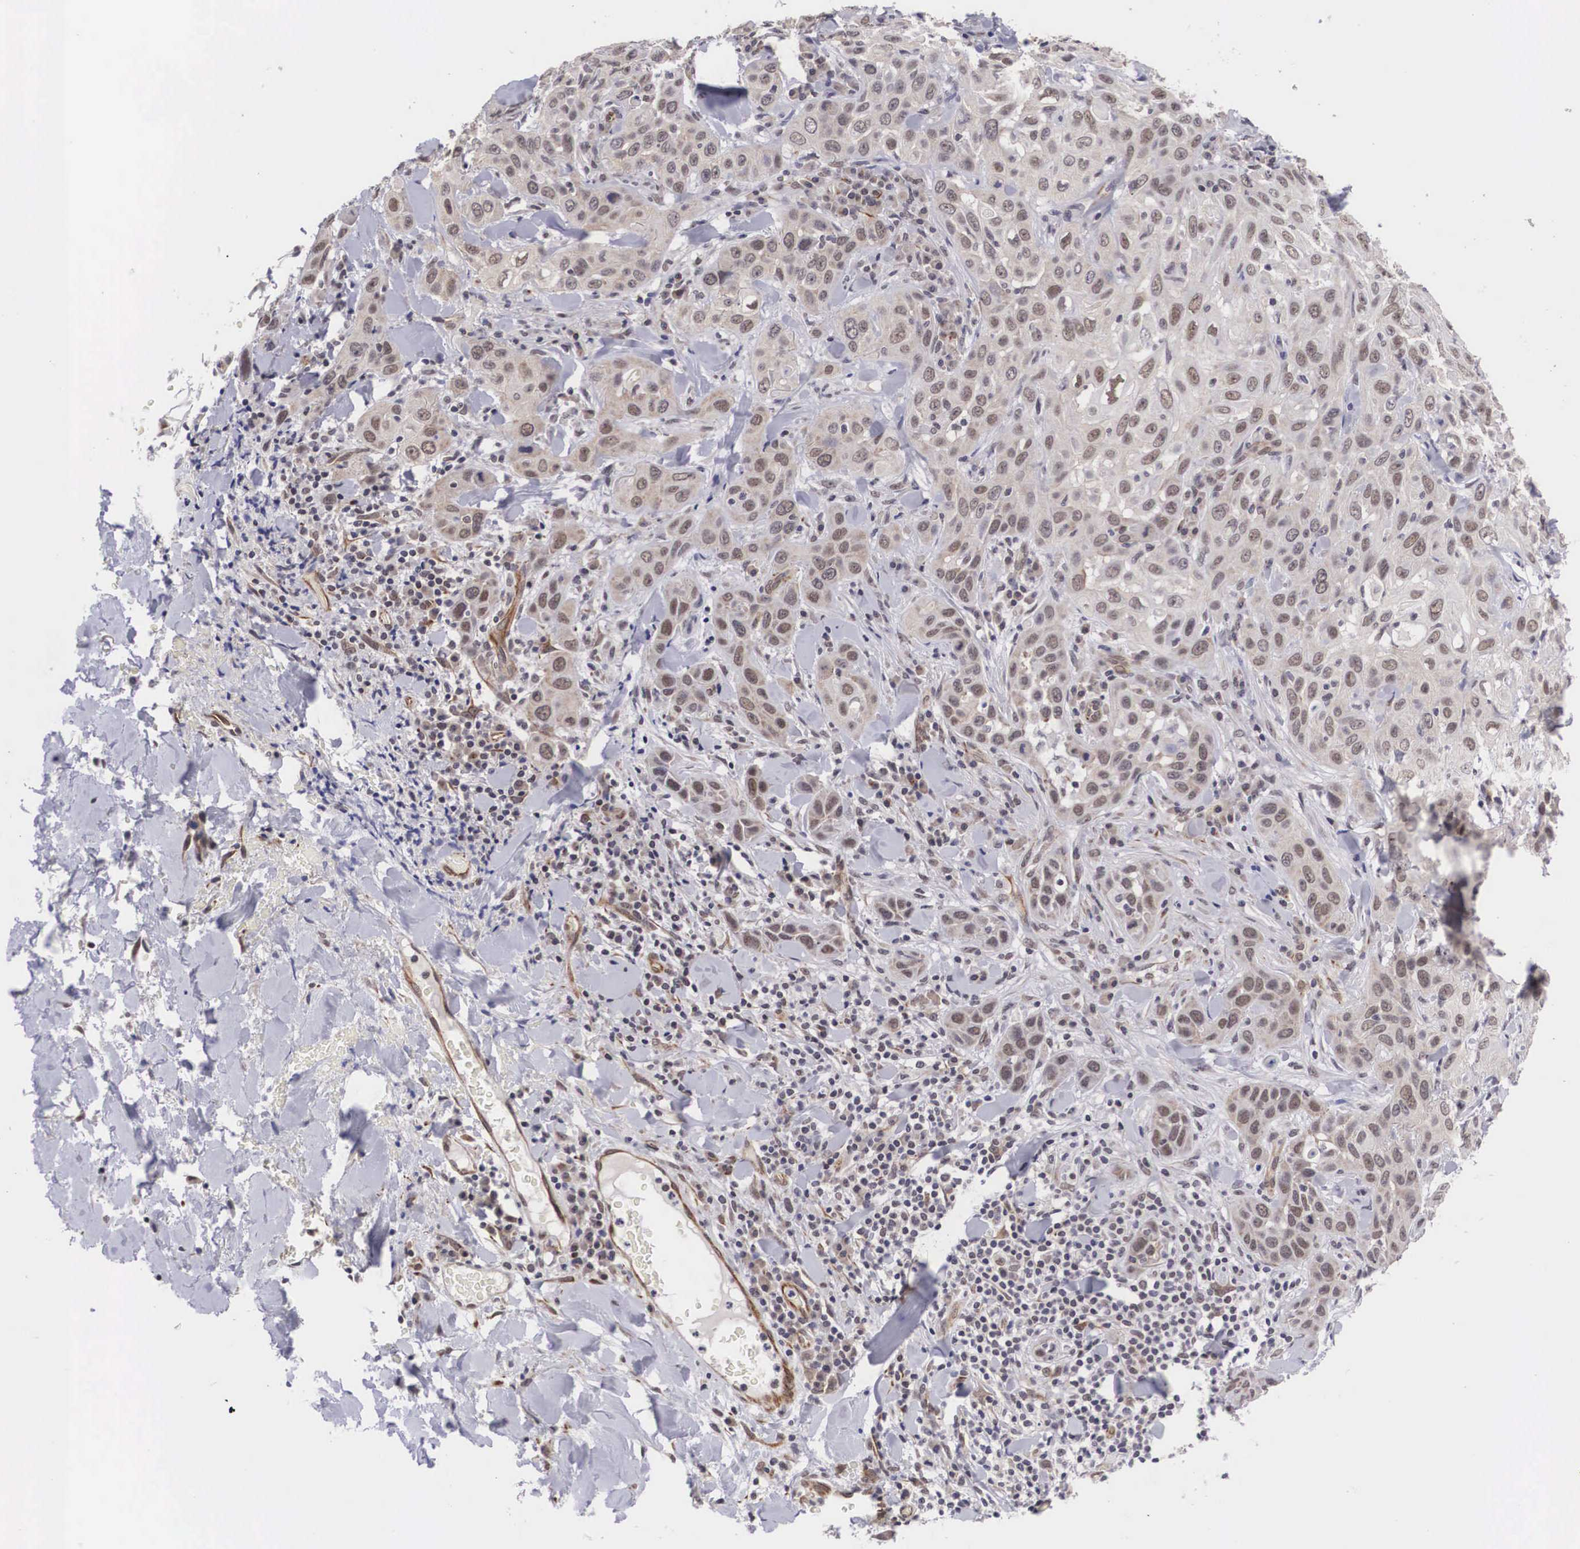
{"staining": {"intensity": "weak", "quantity": ">75%", "location": "nuclear"}, "tissue": "skin cancer", "cell_type": "Tumor cells", "image_type": "cancer", "snomed": [{"axis": "morphology", "description": "Squamous cell carcinoma, NOS"}, {"axis": "topography", "description": "Skin"}], "caption": "This is a photomicrograph of immunohistochemistry staining of skin cancer (squamous cell carcinoma), which shows weak staining in the nuclear of tumor cells.", "gene": "MORC2", "patient": {"sex": "male", "age": 84}}